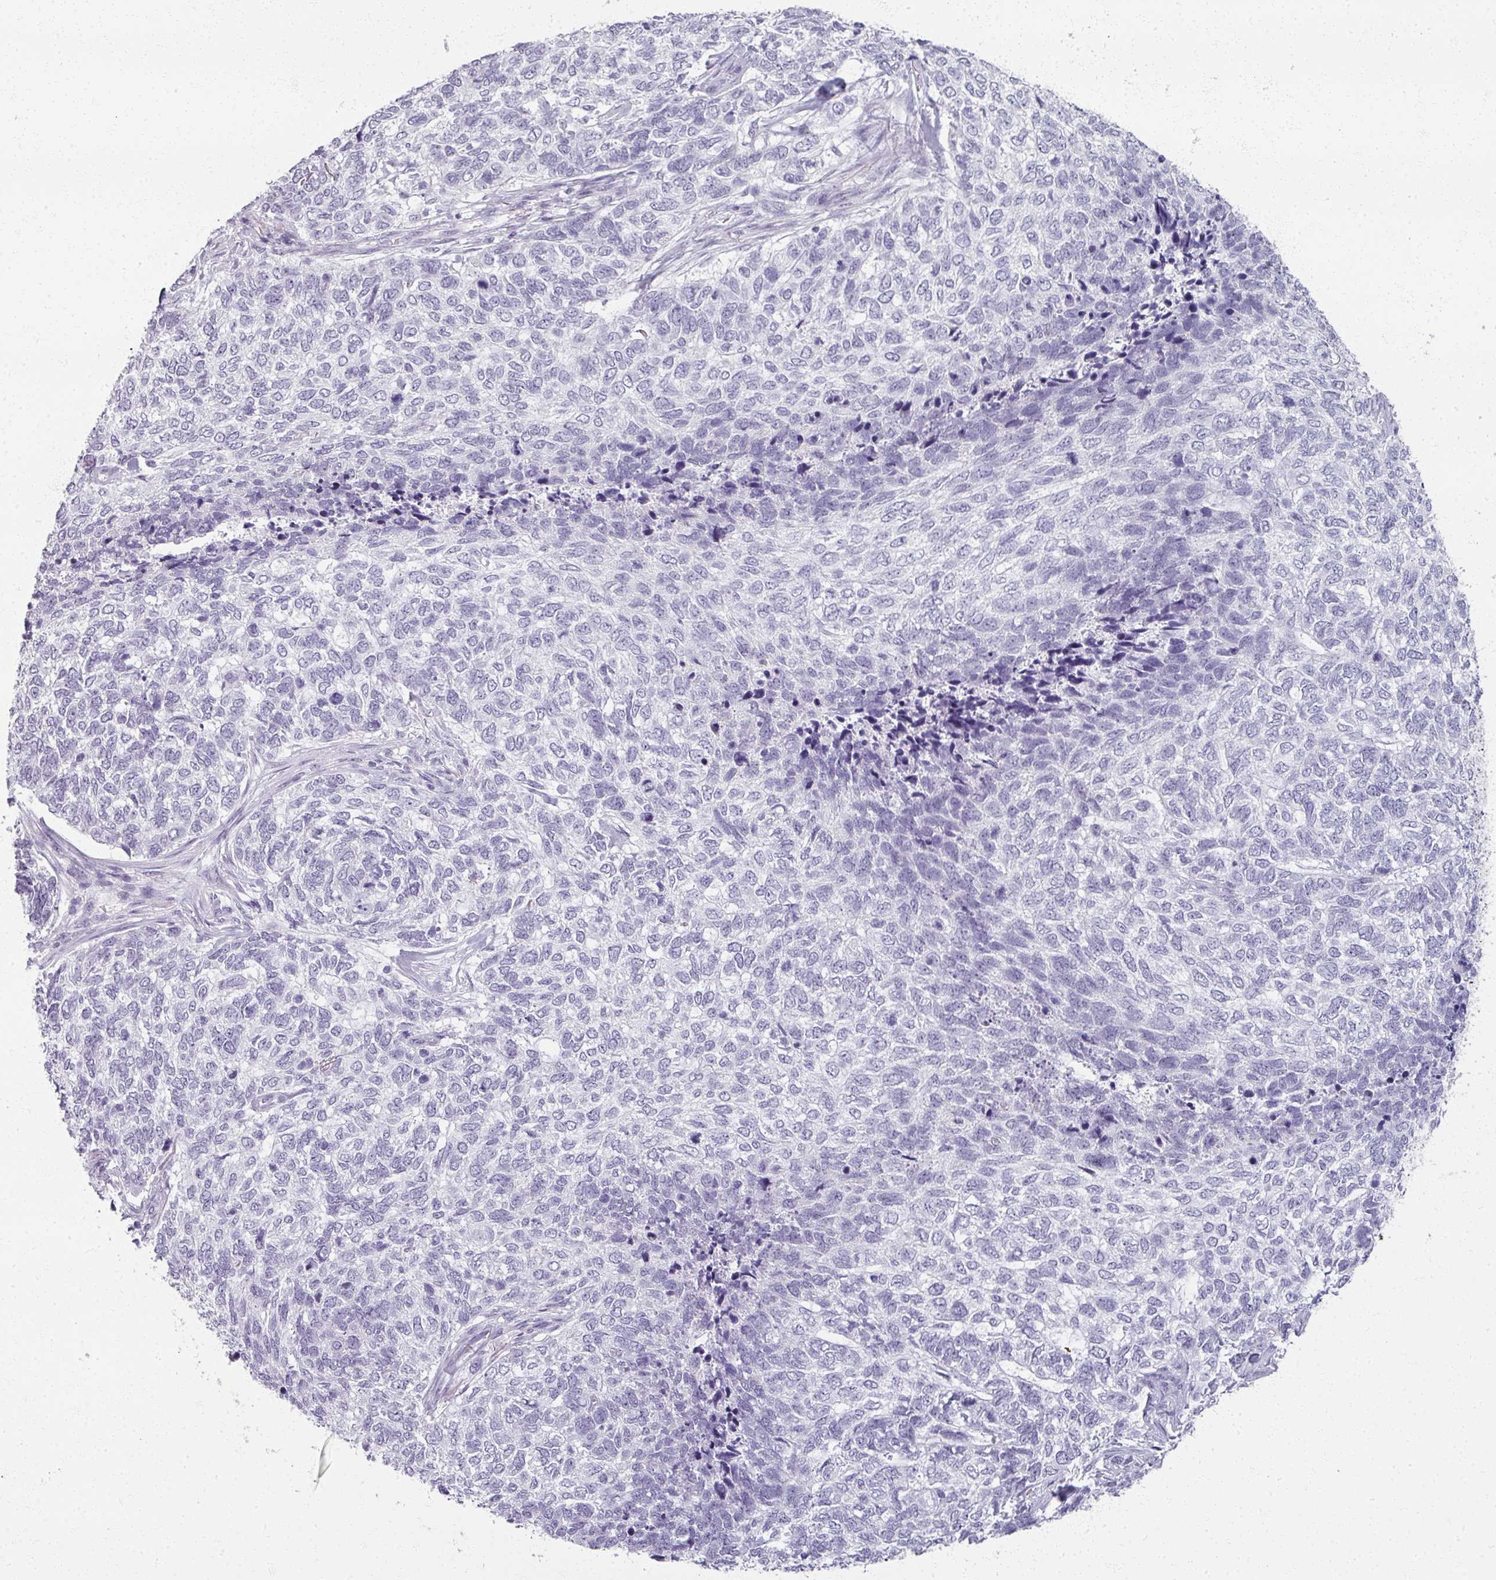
{"staining": {"intensity": "negative", "quantity": "none", "location": "none"}, "tissue": "skin cancer", "cell_type": "Tumor cells", "image_type": "cancer", "snomed": [{"axis": "morphology", "description": "Basal cell carcinoma"}, {"axis": "topography", "description": "Skin"}], "caption": "Skin basal cell carcinoma was stained to show a protein in brown. There is no significant positivity in tumor cells.", "gene": "RFPL2", "patient": {"sex": "female", "age": 65}}